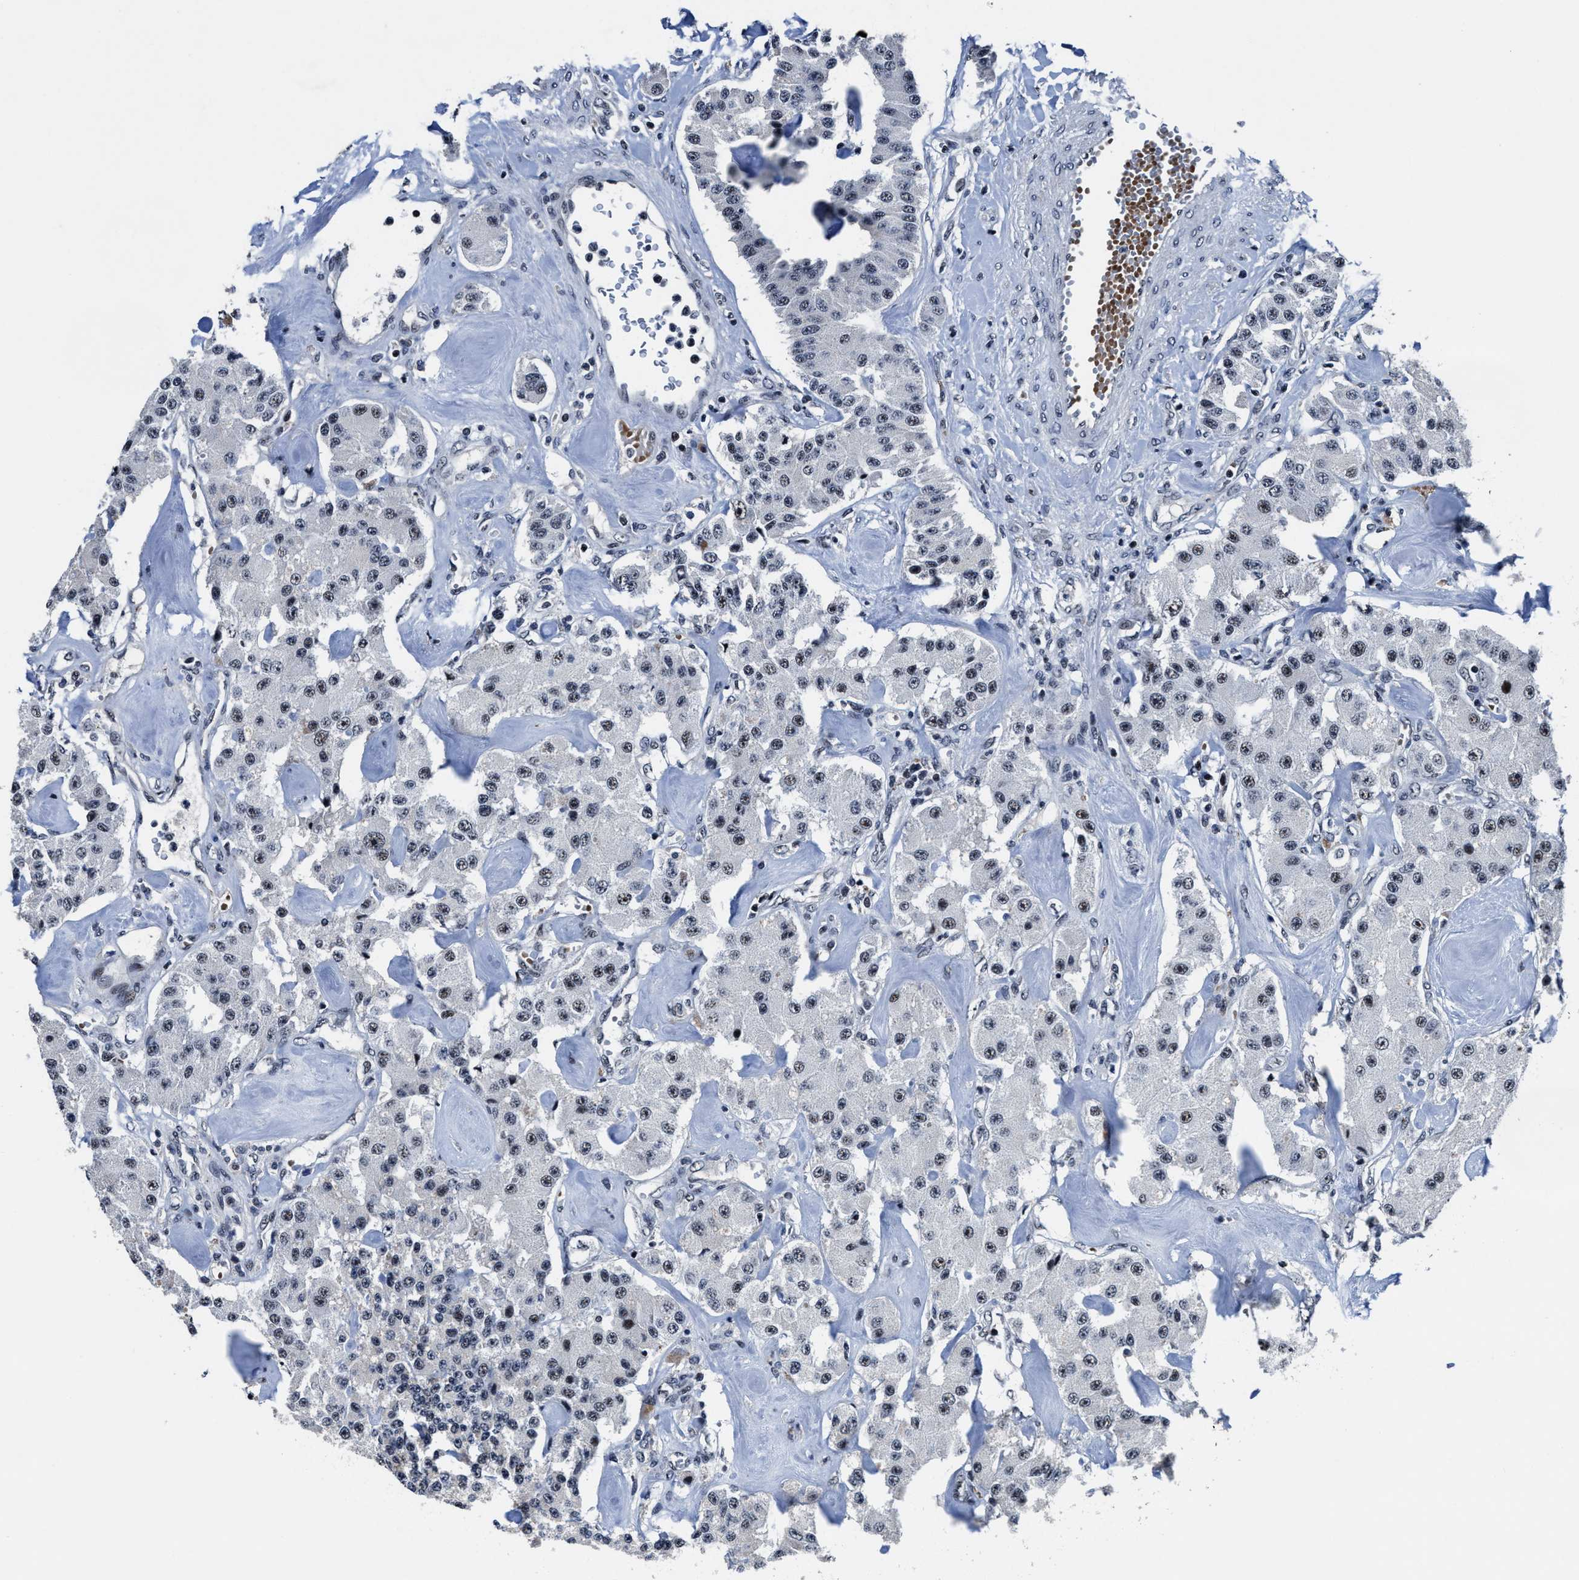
{"staining": {"intensity": "weak", "quantity": "<25%", "location": "nuclear"}, "tissue": "carcinoid", "cell_type": "Tumor cells", "image_type": "cancer", "snomed": [{"axis": "morphology", "description": "Carcinoid, malignant, NOS"}, {"axis": "topography", "description": "Pancreas"}], "caption": "This is an immunohistochemistry histopathology image of carcinoid. There is no expression in tumor cells.", "gene": "ZNF233", "patient": {"sex": "male", "age": 41}}